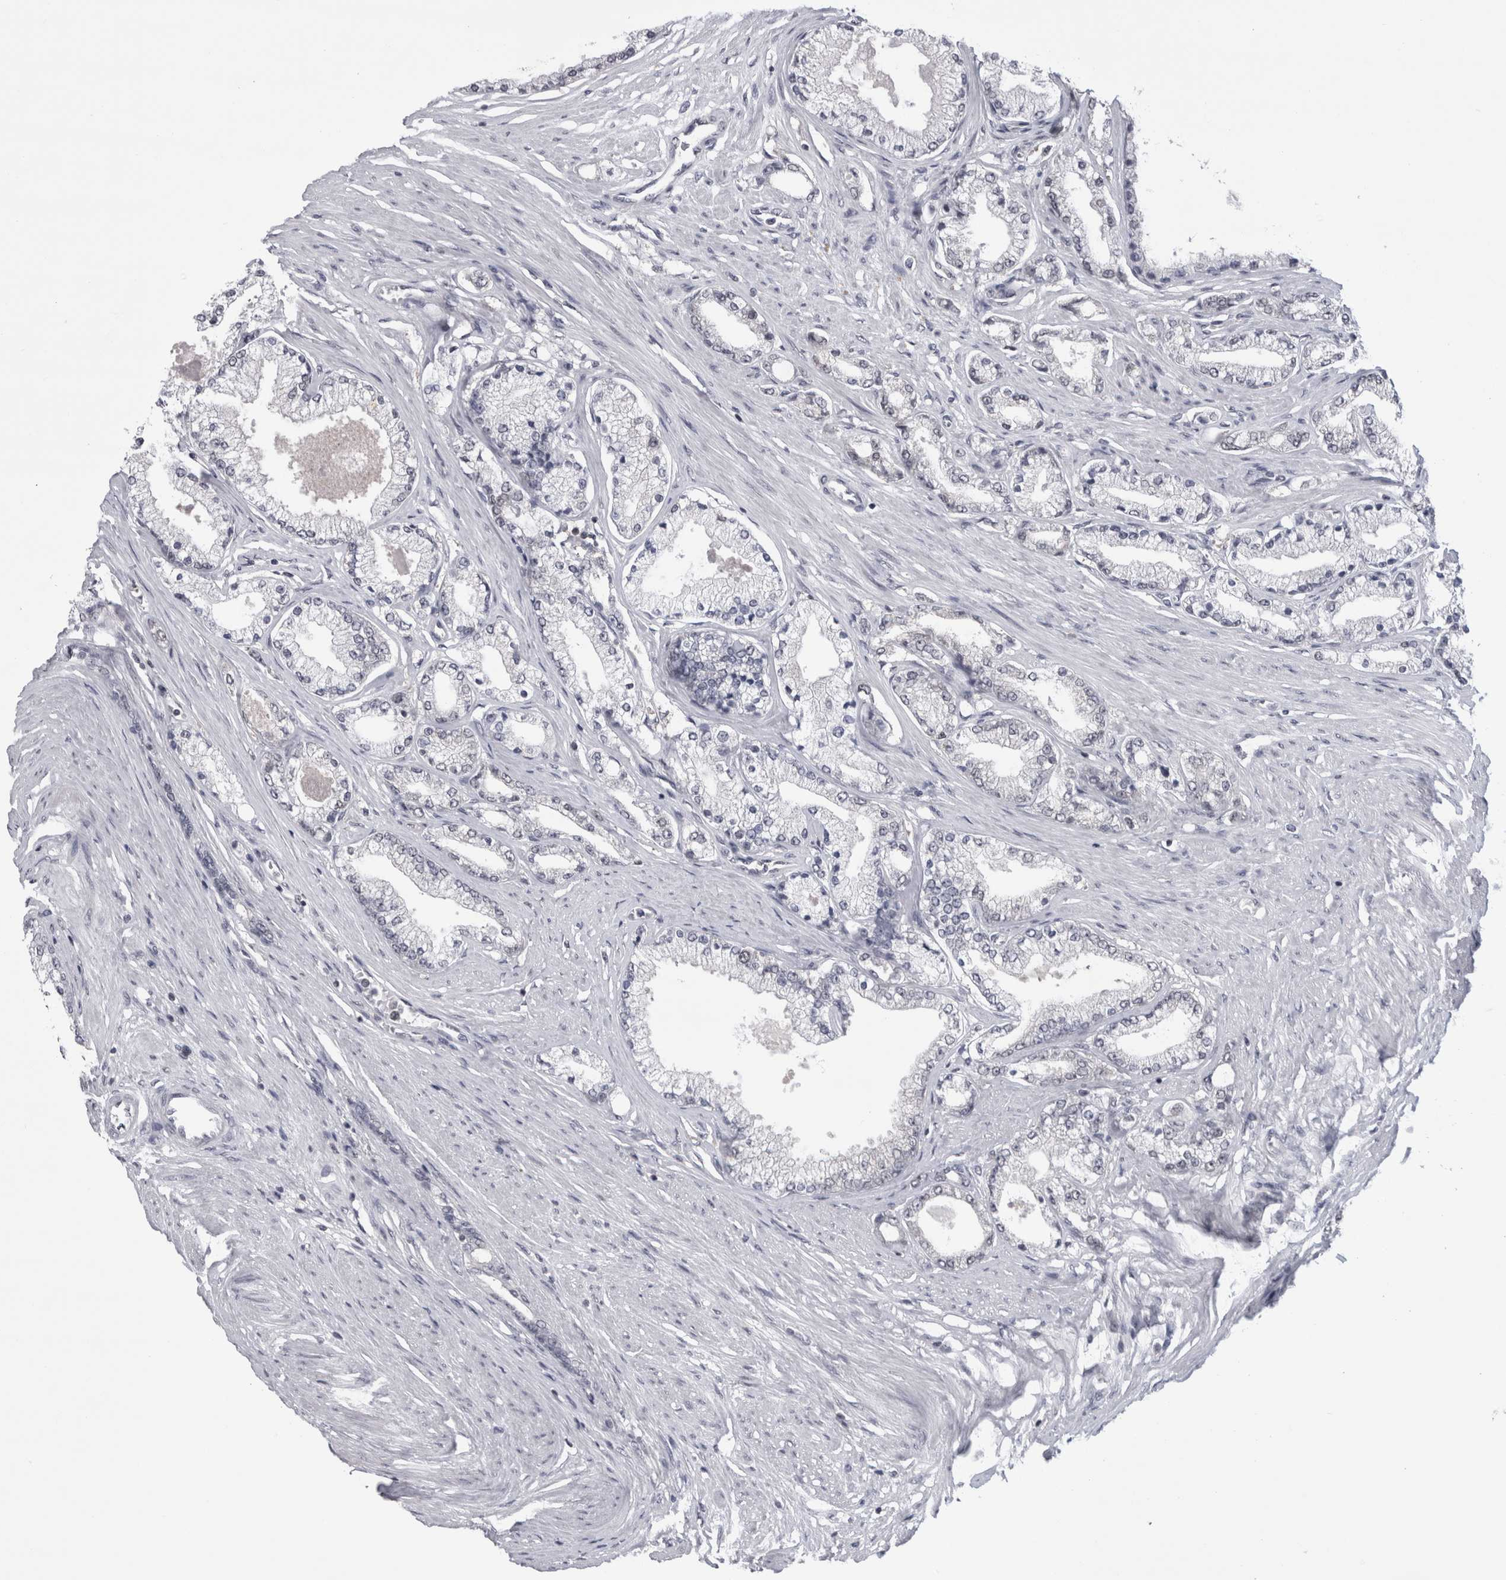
{"staining": {"intensity": "negative", "quantity": "none", "location": "none"}, "tissue": "prostate cancer", "cell_type": "Tumor cells", "image_type": "cancer", "snomed": [{"axis": "morphology", "description": "Adenocarcinoma, High grade"}, {"axis": "topography", "description": "Prostate"}], "caption": "Prostate cancer (high-grade adenocarcinoma) was stained to show a protein in brown. There is no significant expression in tumor cells.", "gene": "PSMB2", "patient": {"sex": "male", "age": 71}}